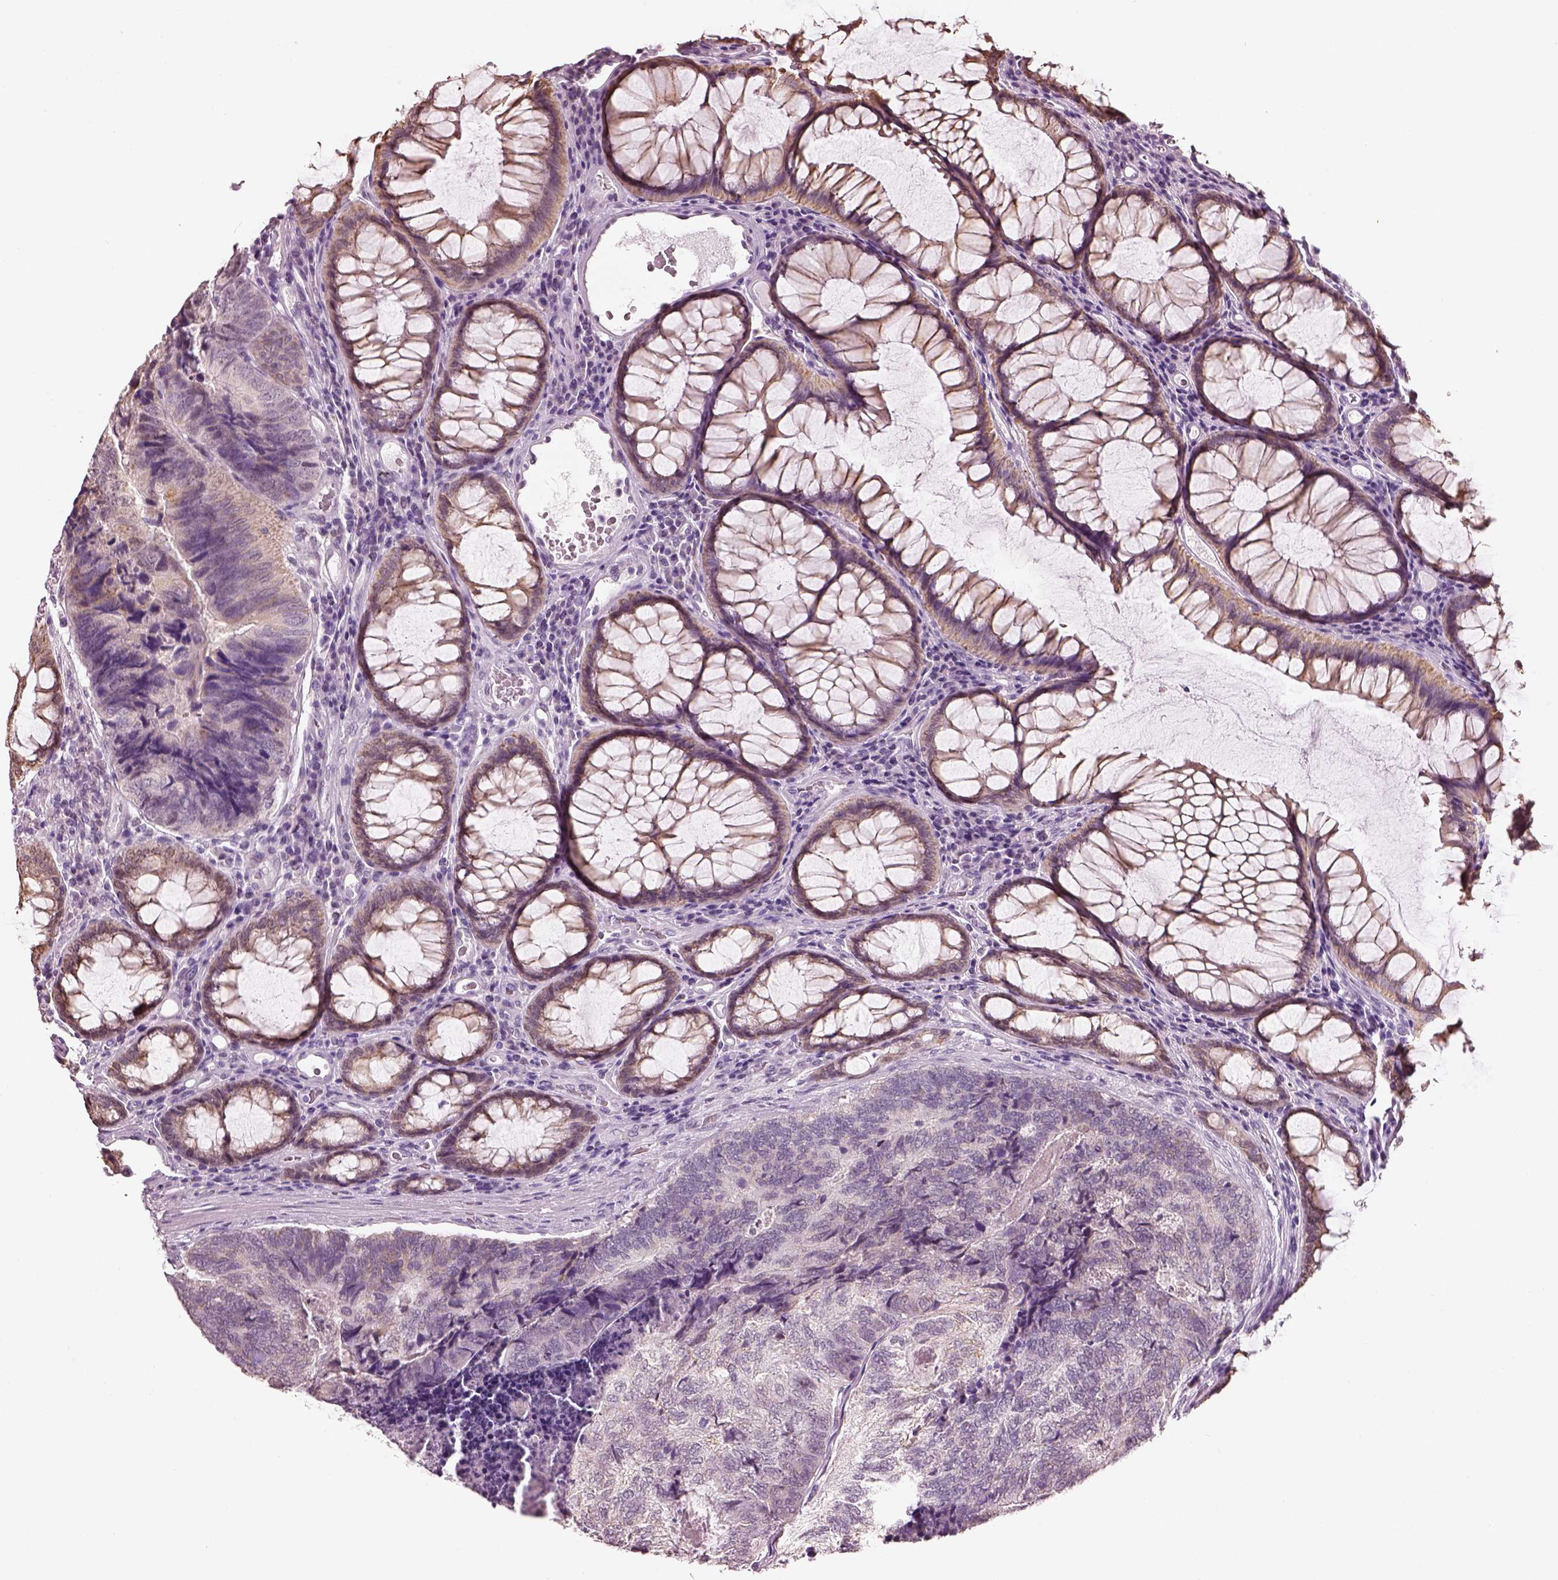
{"staining": {"intensity": "moderate", "quantity": ">75%", "location": "cytoplasmic/membranous"}, "tissue": "colorectal cancer", "cell_type": "Tumor cells", "image_type": "cancer", "snomed": [{"axis": "morphology", "description": "Adenocarcinoma, NOS"}, {"axis": "topography", "description": "Colon"}], "caption": "A histopathology image of colorectal cancer stained for a protein demonstrates moderate cytoplasmic/membranous brown staining in tumor cells. The staining is performed using DAB brown chromogen to label protein expression. The nuclei are counter-stained blue using hematoxylin.", "gene": "ELSPBP1", "patient": {"sex": "female", "age": 67}}